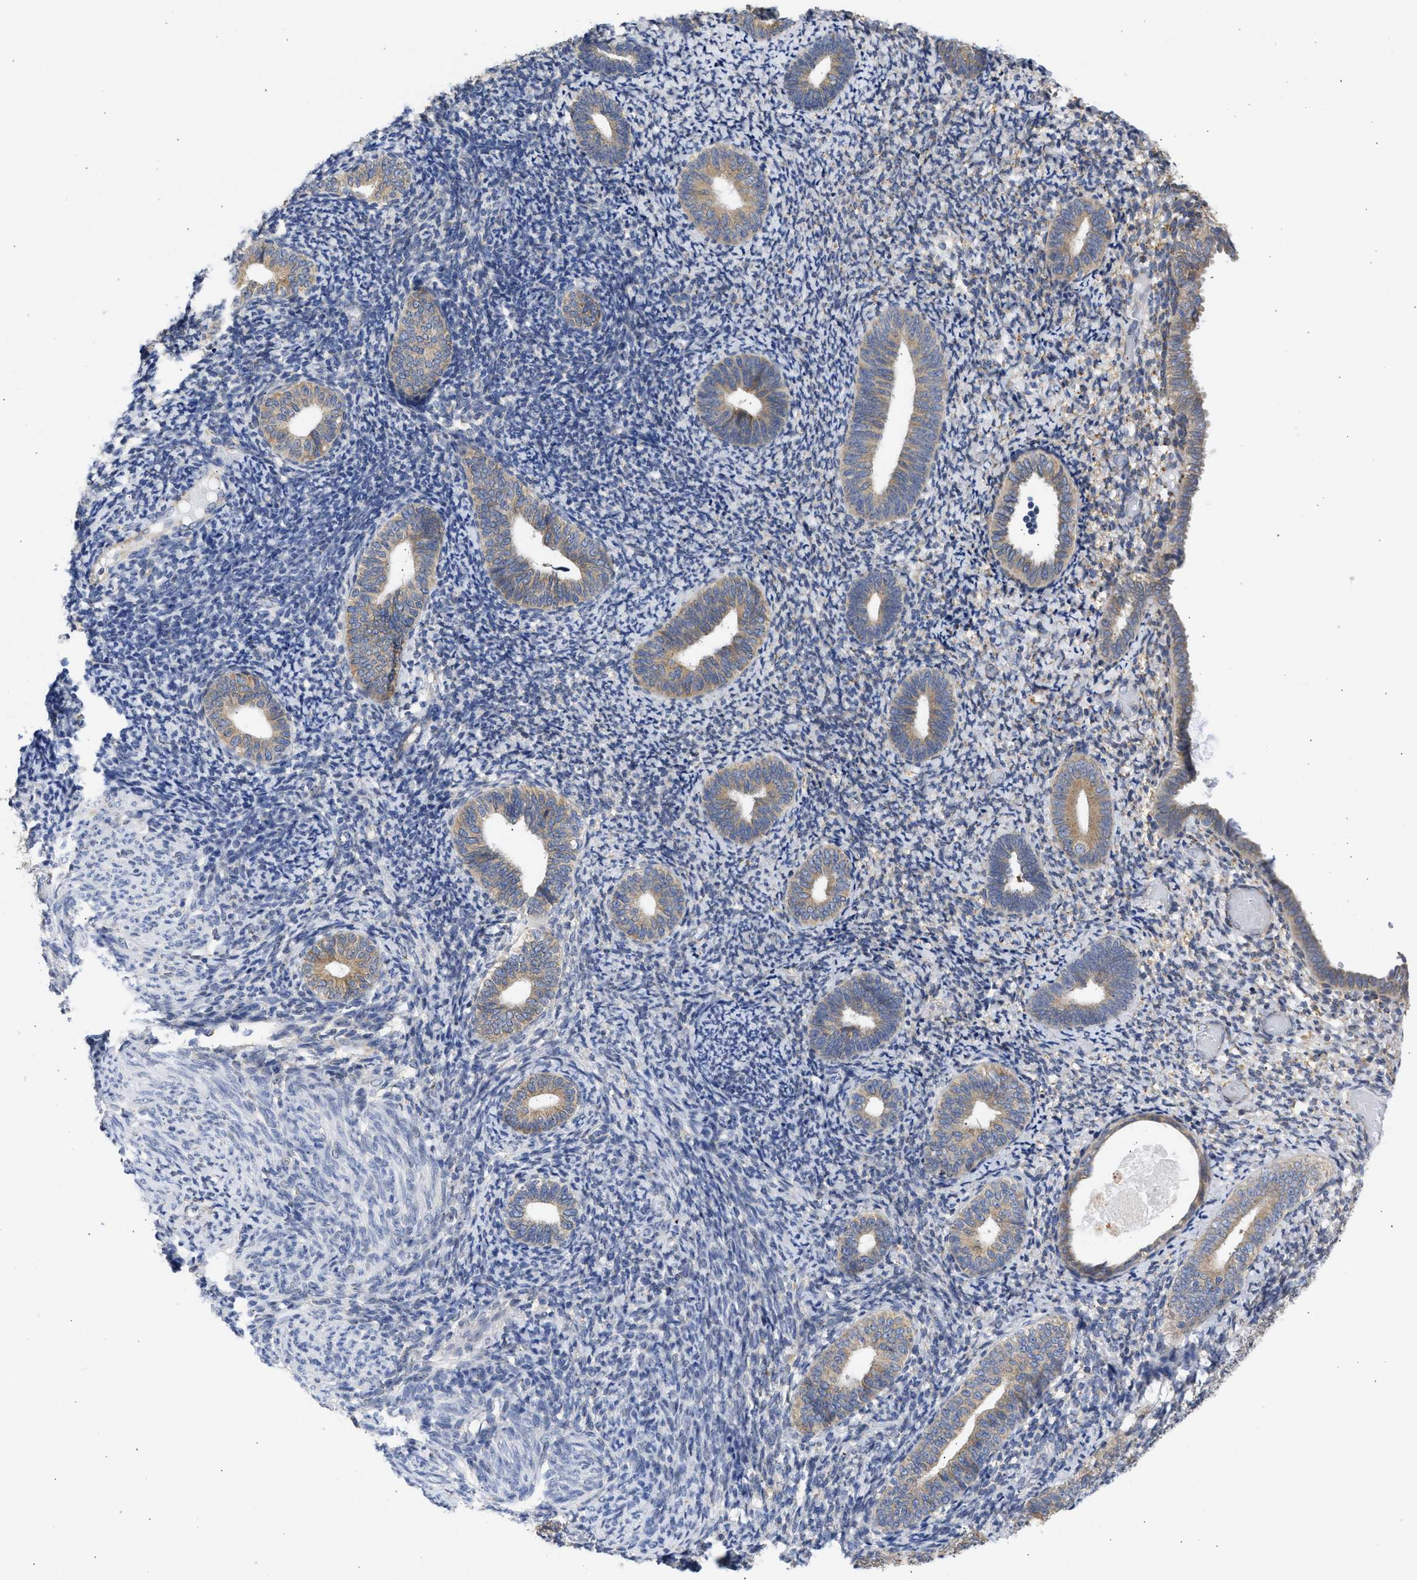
{"staining": {"intensity": "strong", "quantity": "<25%", "location": "cytoplasmic/membranous"}, "tissue": "endometrium", "cell_type": "Cells in endometrial stroma", "image_type": "normal", "snomed": [{"axis": "morphology", "description": "Normal tissue, NOS"}, {"axis": "topography", "description": "Endometrium"}], "caption": "Endometrium was stained to show a protein in brown. There is medium levels of strong cytoplasmic/membranous staining in approximately <25% of cells in endometrial stroma. Using DAB (brown) and hematoxylin (blue) stains, captured at high magnification using brightfield microscopy.", "gene": "TMED1", "patient": {"sex": "female", "age": 66}}